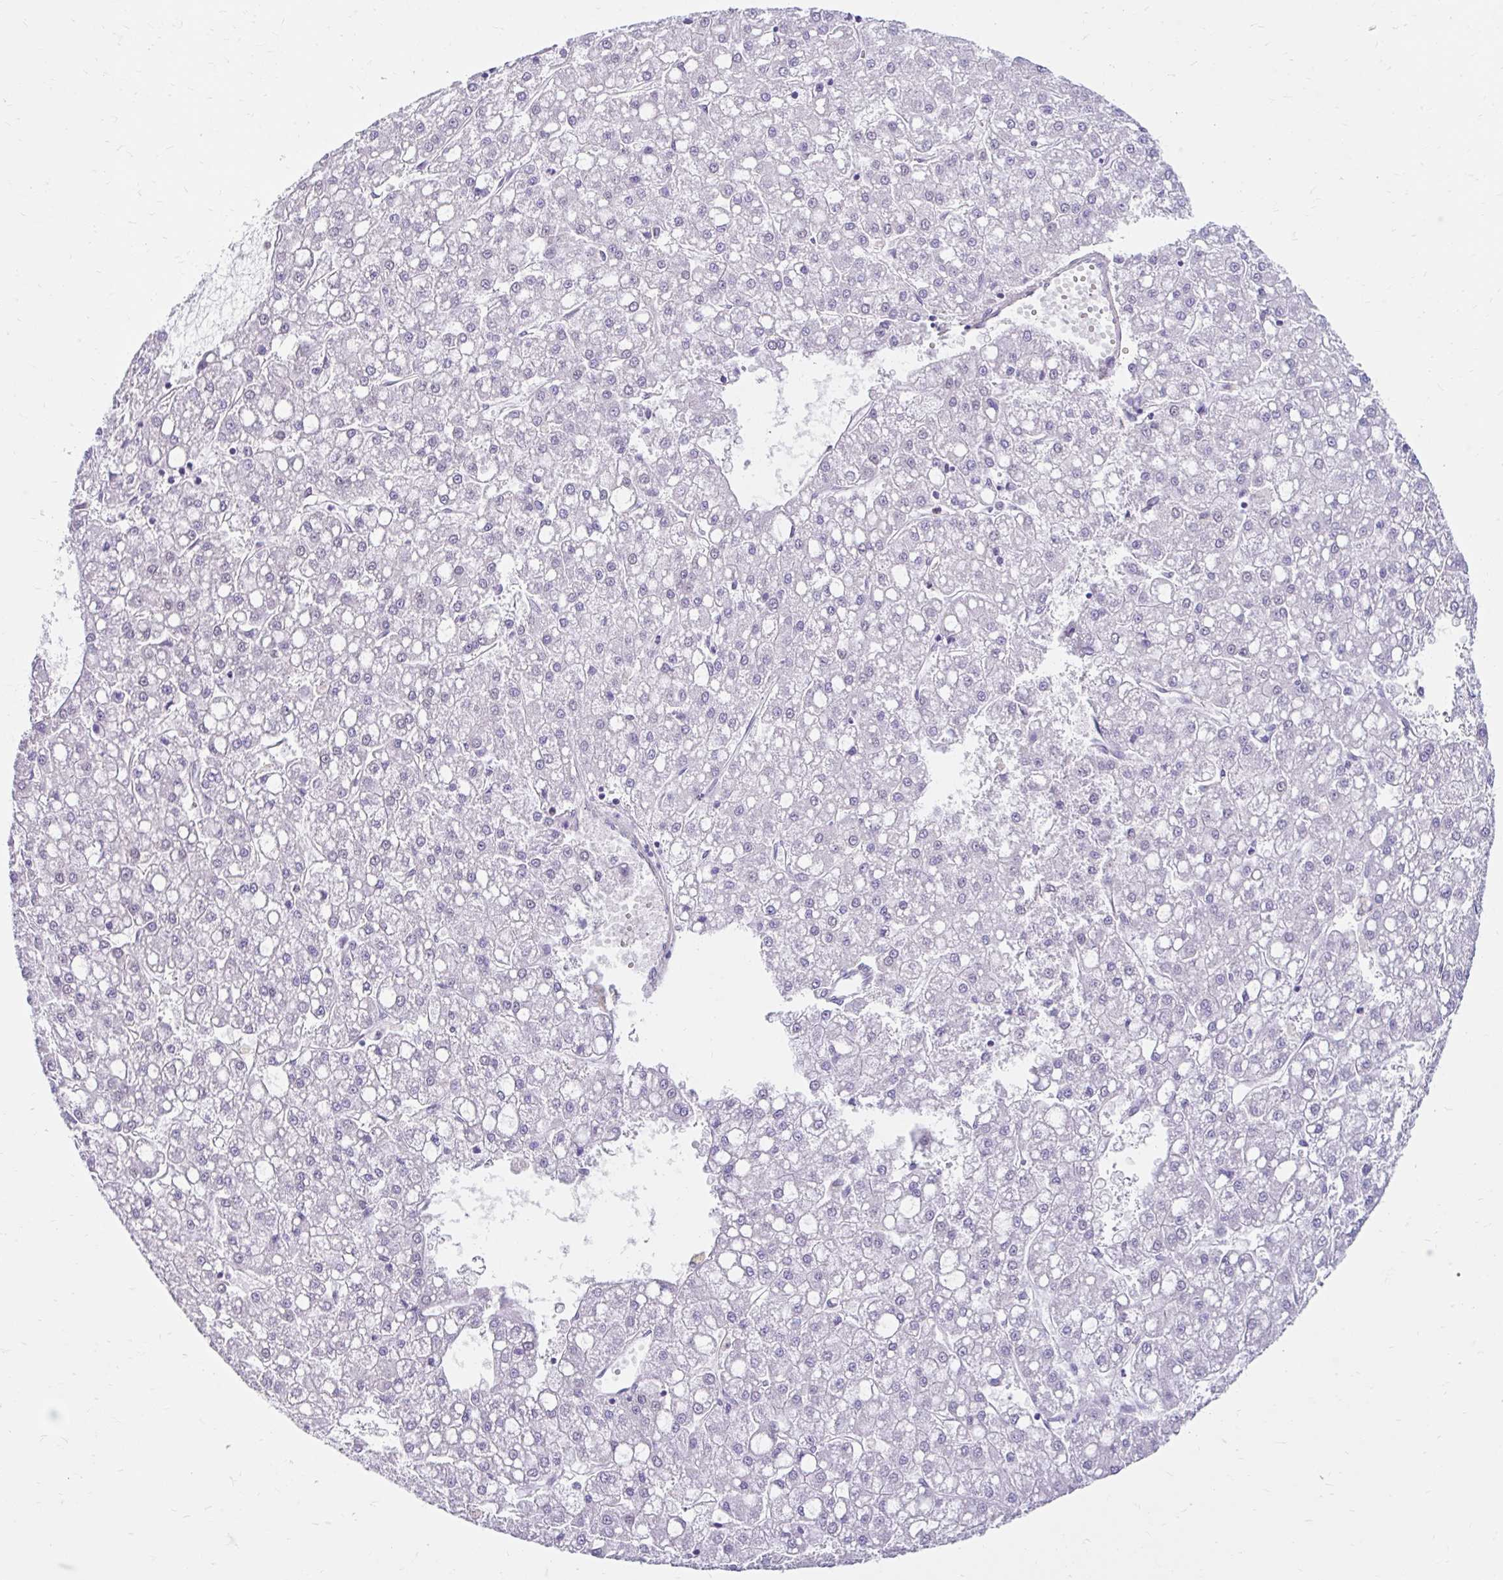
{"staining": {"intensity": "negative", "quantity": "none", "location": "none"}, "tissue": "liver cancer", "cell_type": "Tumor cells", "image_type": "cancer", "snomed": [{"axis": "morphology", "description": "Carcinoma, Hepatocellular, NOS"}, {"axis": "topography", "description": "Liver"}], "caption": "Human liver cancer (hepatocellular carcinoma) stained for a protein using immunohistochemistry shows no positivity in tumor cells.", "gene": "DCAF17", "patient": {"sex": "male", "age": 67}}